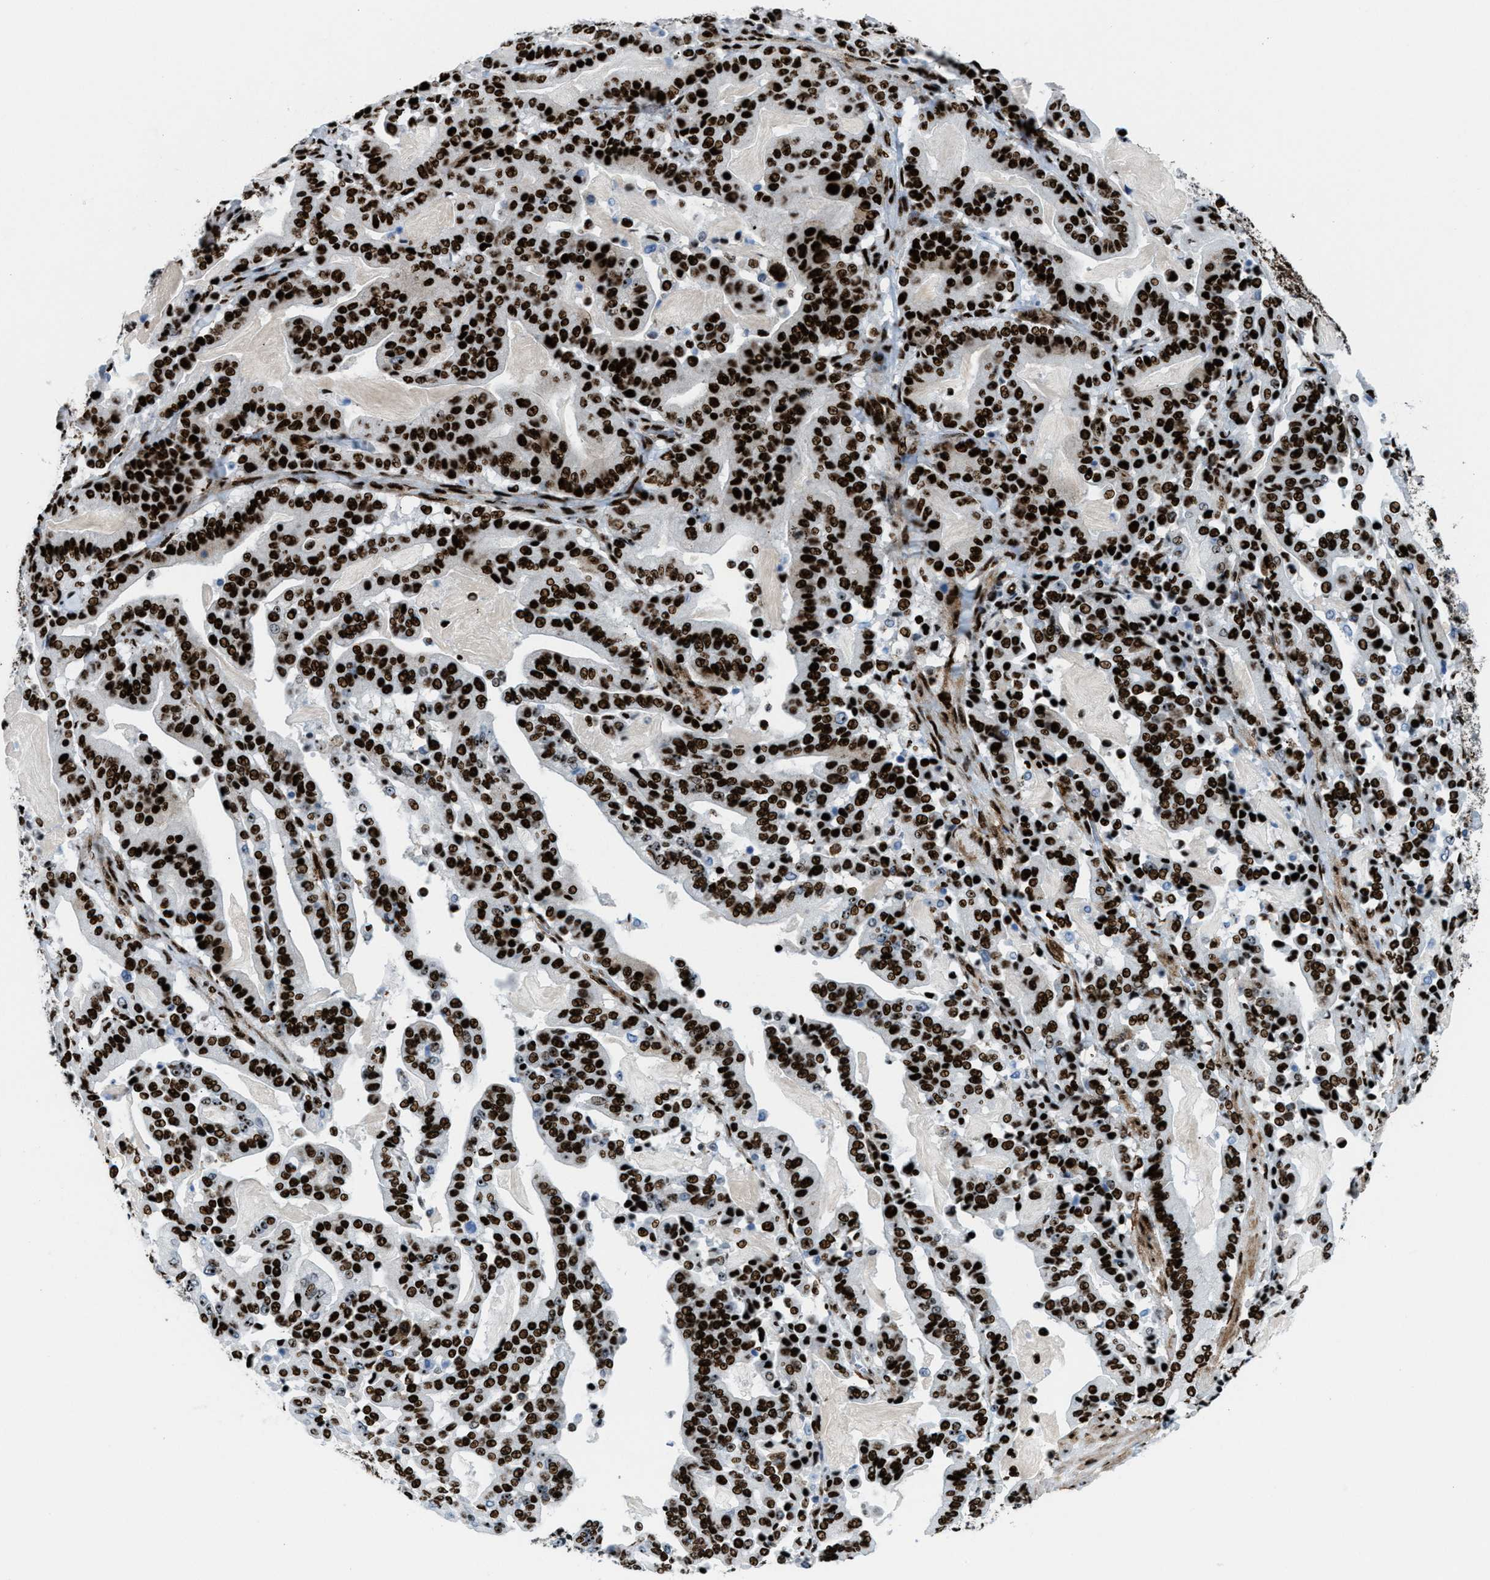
{"staining": {"intensity": "strong", "quantity": ">75%", "location": "nuclear"}, "tissue": "pancreatic cancer", "cell_type": "Tumor cells", "image_type": "cancer", "snomed": [{"axis": "morphology", "description": "Adenocarcinoma, NOS"}, {"axis": "topography", "description": "Pancreas"}], "caption": "Human pancreatic cancer stained with a protein marker reveals strong staining in tumor cells.", "gene": "NONO", "patient": {"sex": "male", "age": 63}}